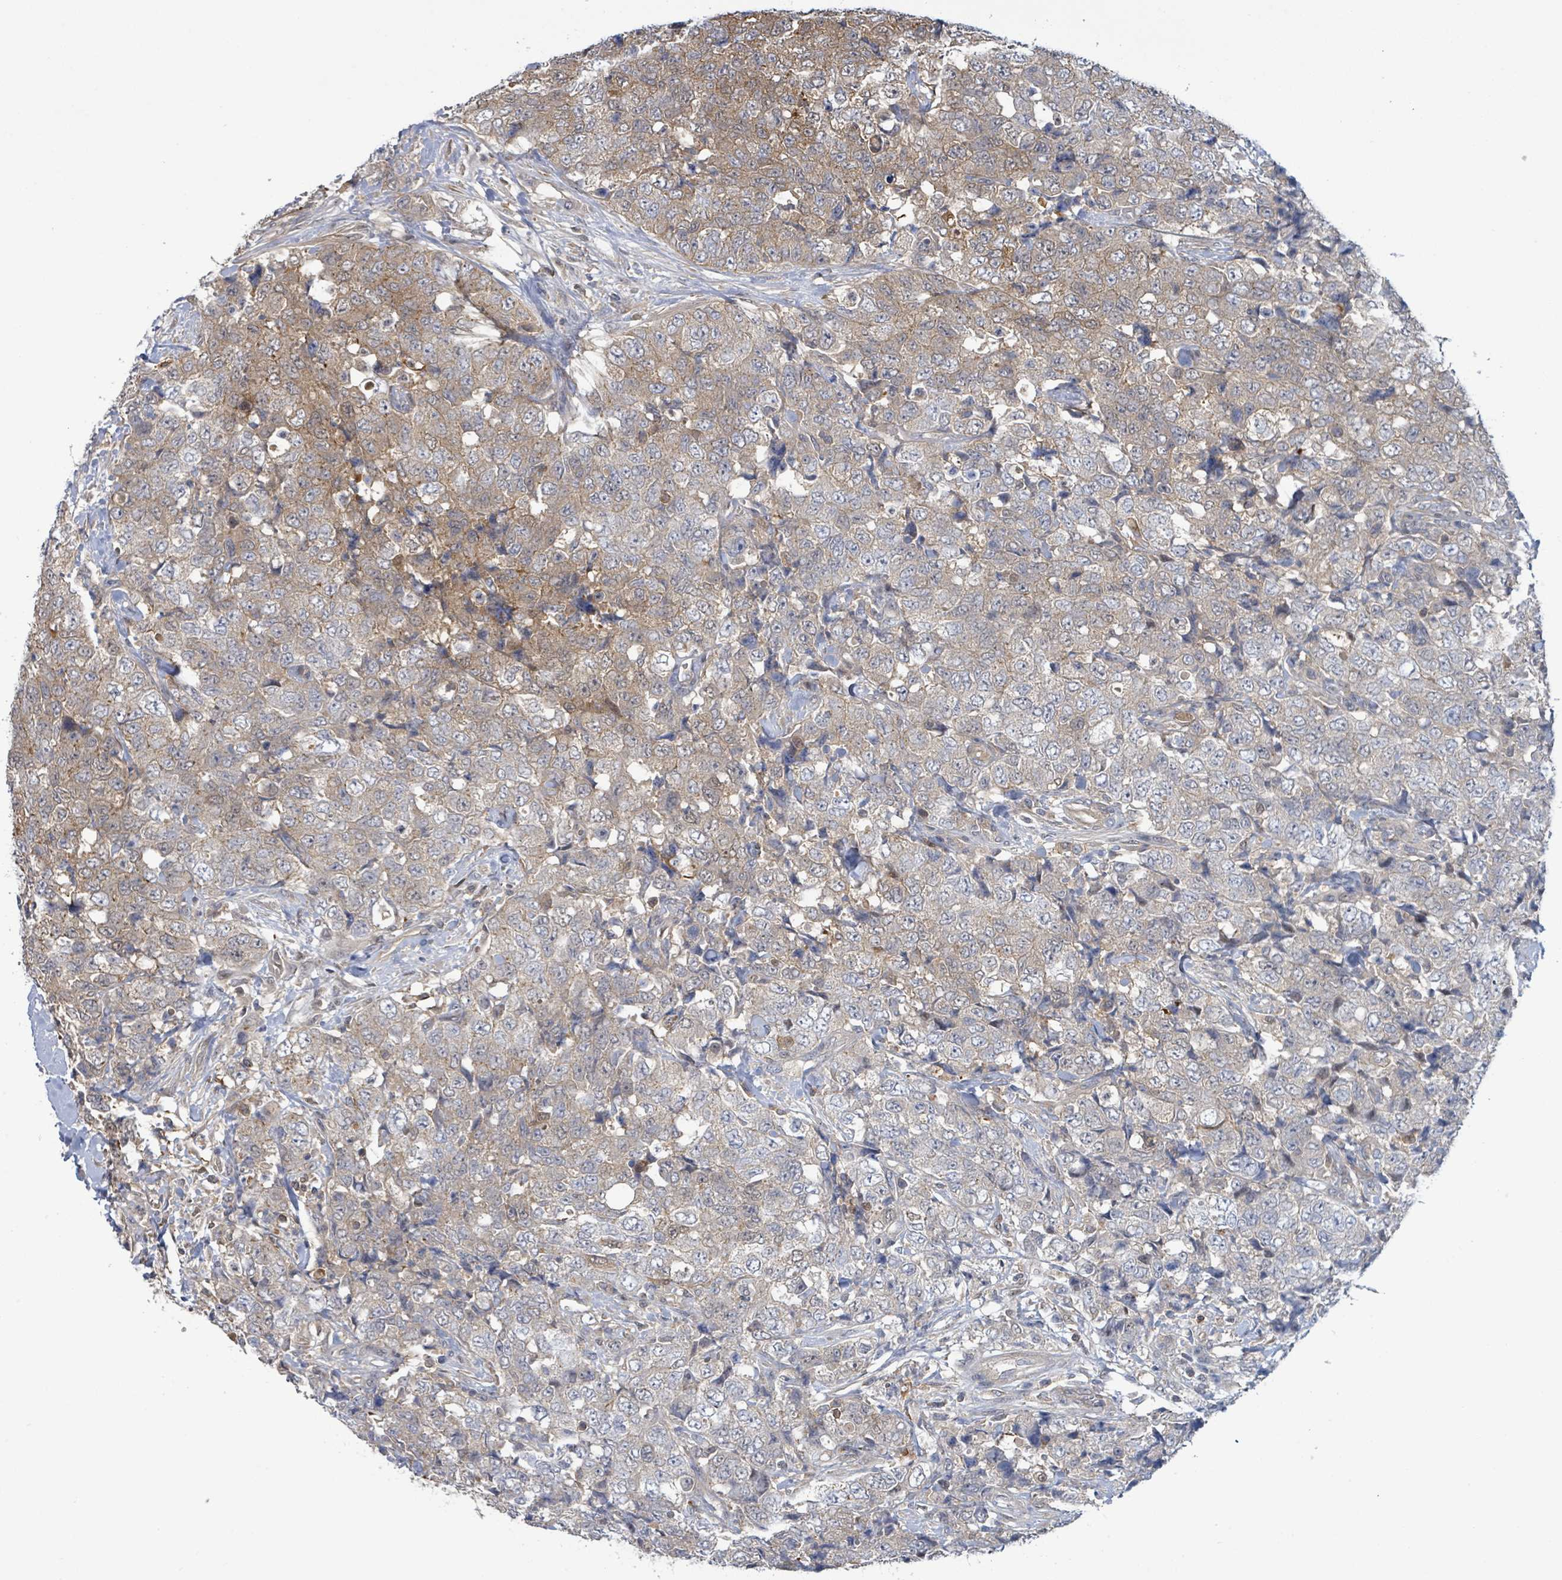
{"staining": {"intensity": "weak", "quantity": ">75%", "location": "cytoplasmic/membranous"}, "tissue": "urothelial cancer", "cell_type": "Tumor cells", "image_type": "cancer", "snomed": [{"axis": "morphology", "description": "Urothelial carcinoma, High grade"}, {"axis": "topography", "description": "Urinary bladder"}], "caption": "Weak cytoplasmic/membranous protein staining is identified in approximately >75% of tumor cells in urothelial carcinoma (high-grade).", "gene": "PGAM1", "patient": {"sex": "female", "age": 78}}